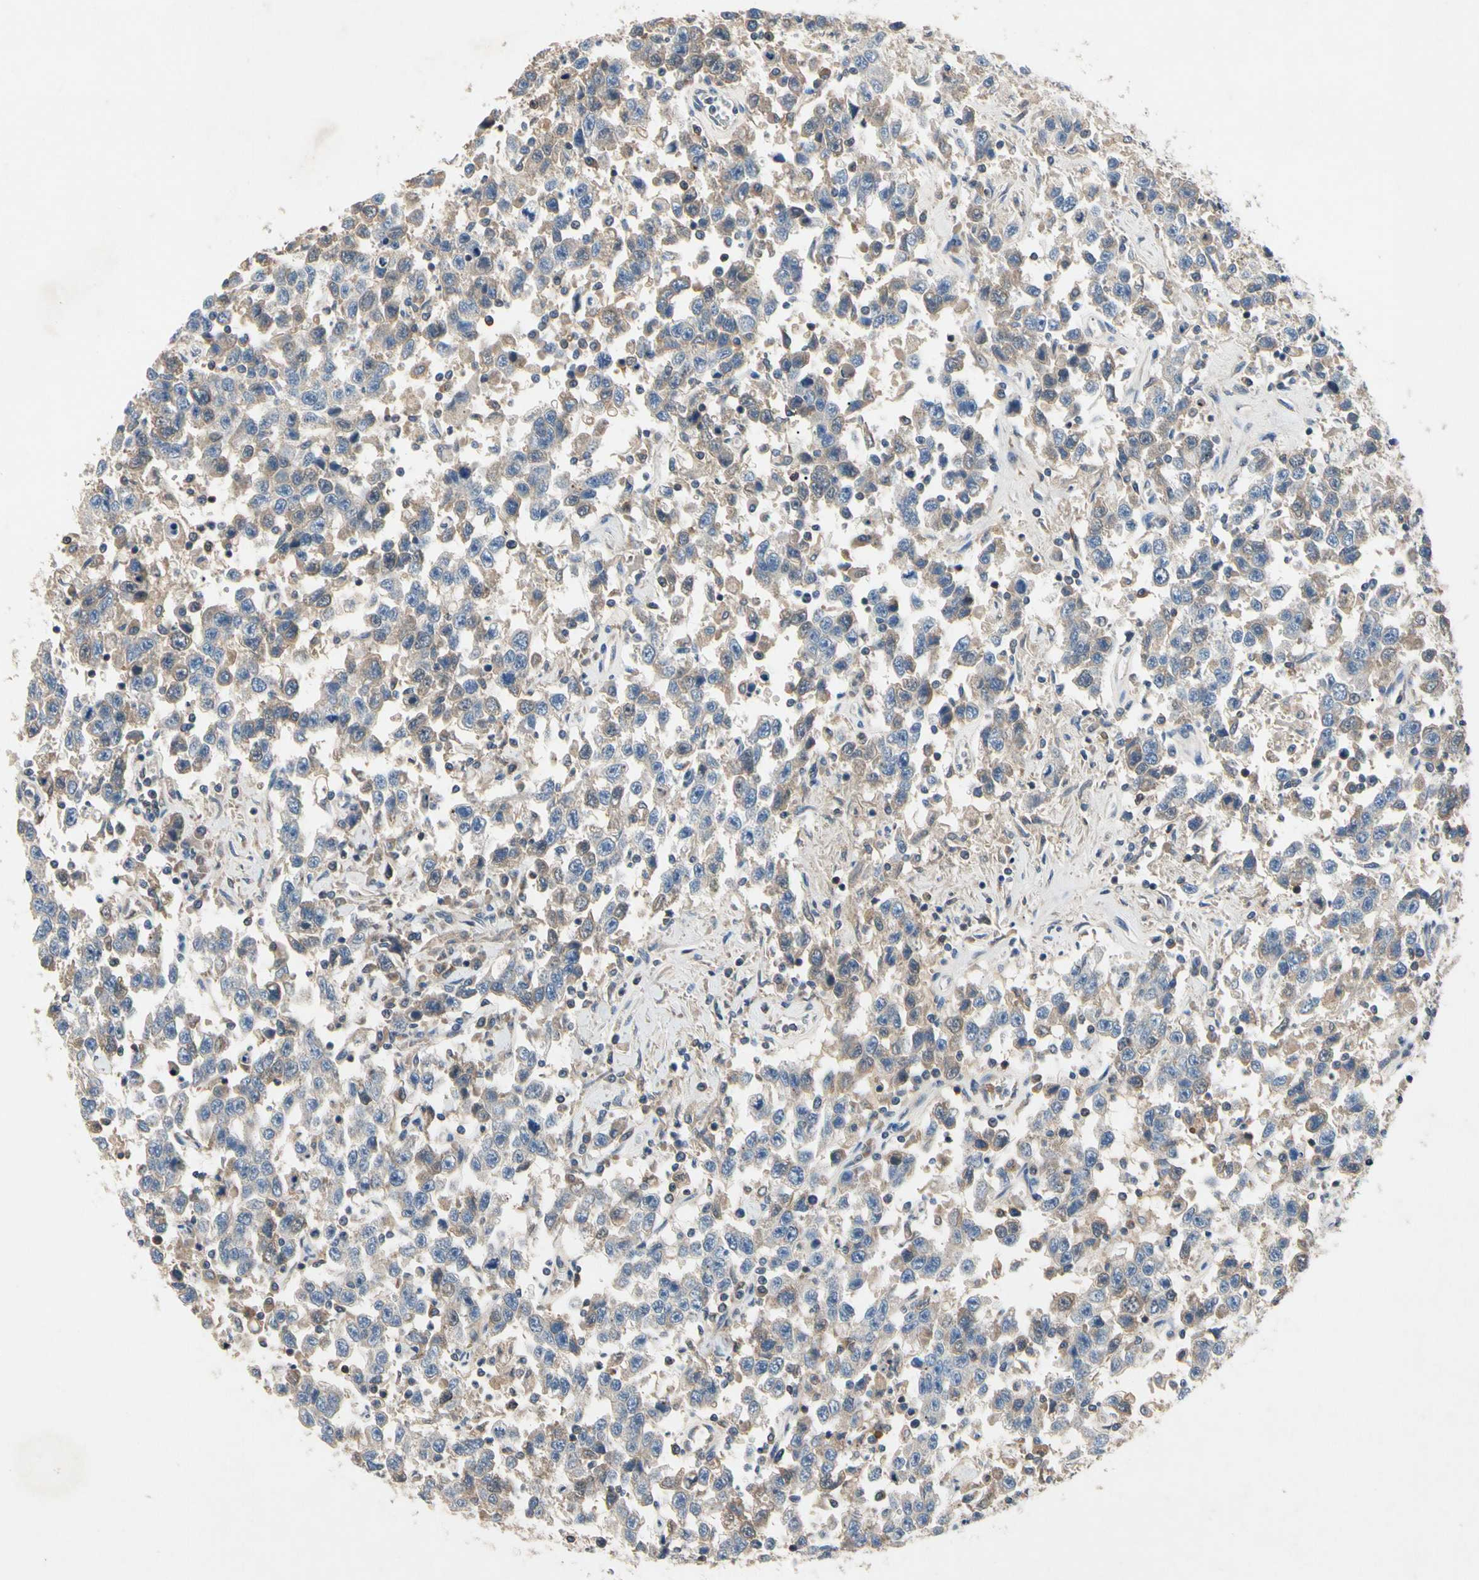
{"staining": {"intensity": "negative", "quantity": "none", "location": "none"}, "tissue": "testis cancer", "cell_type": "Tumor cells", "image_type": "cancer", "snomed": [{"axis": "morphology", "description": "Seminoma, NOS"}, {"axis": "topography", "description": "Testis"}], "caption": "Tumor cells are negative for protein expression in human testis seminoma. The staining is performed using DAB (3,3'-diaminobenzidine) brown chromogen with nuclei counter-stained in using hematoxylin.", "gene": "CRTAC1", "patient": {"sex": "male", "age": 41}}